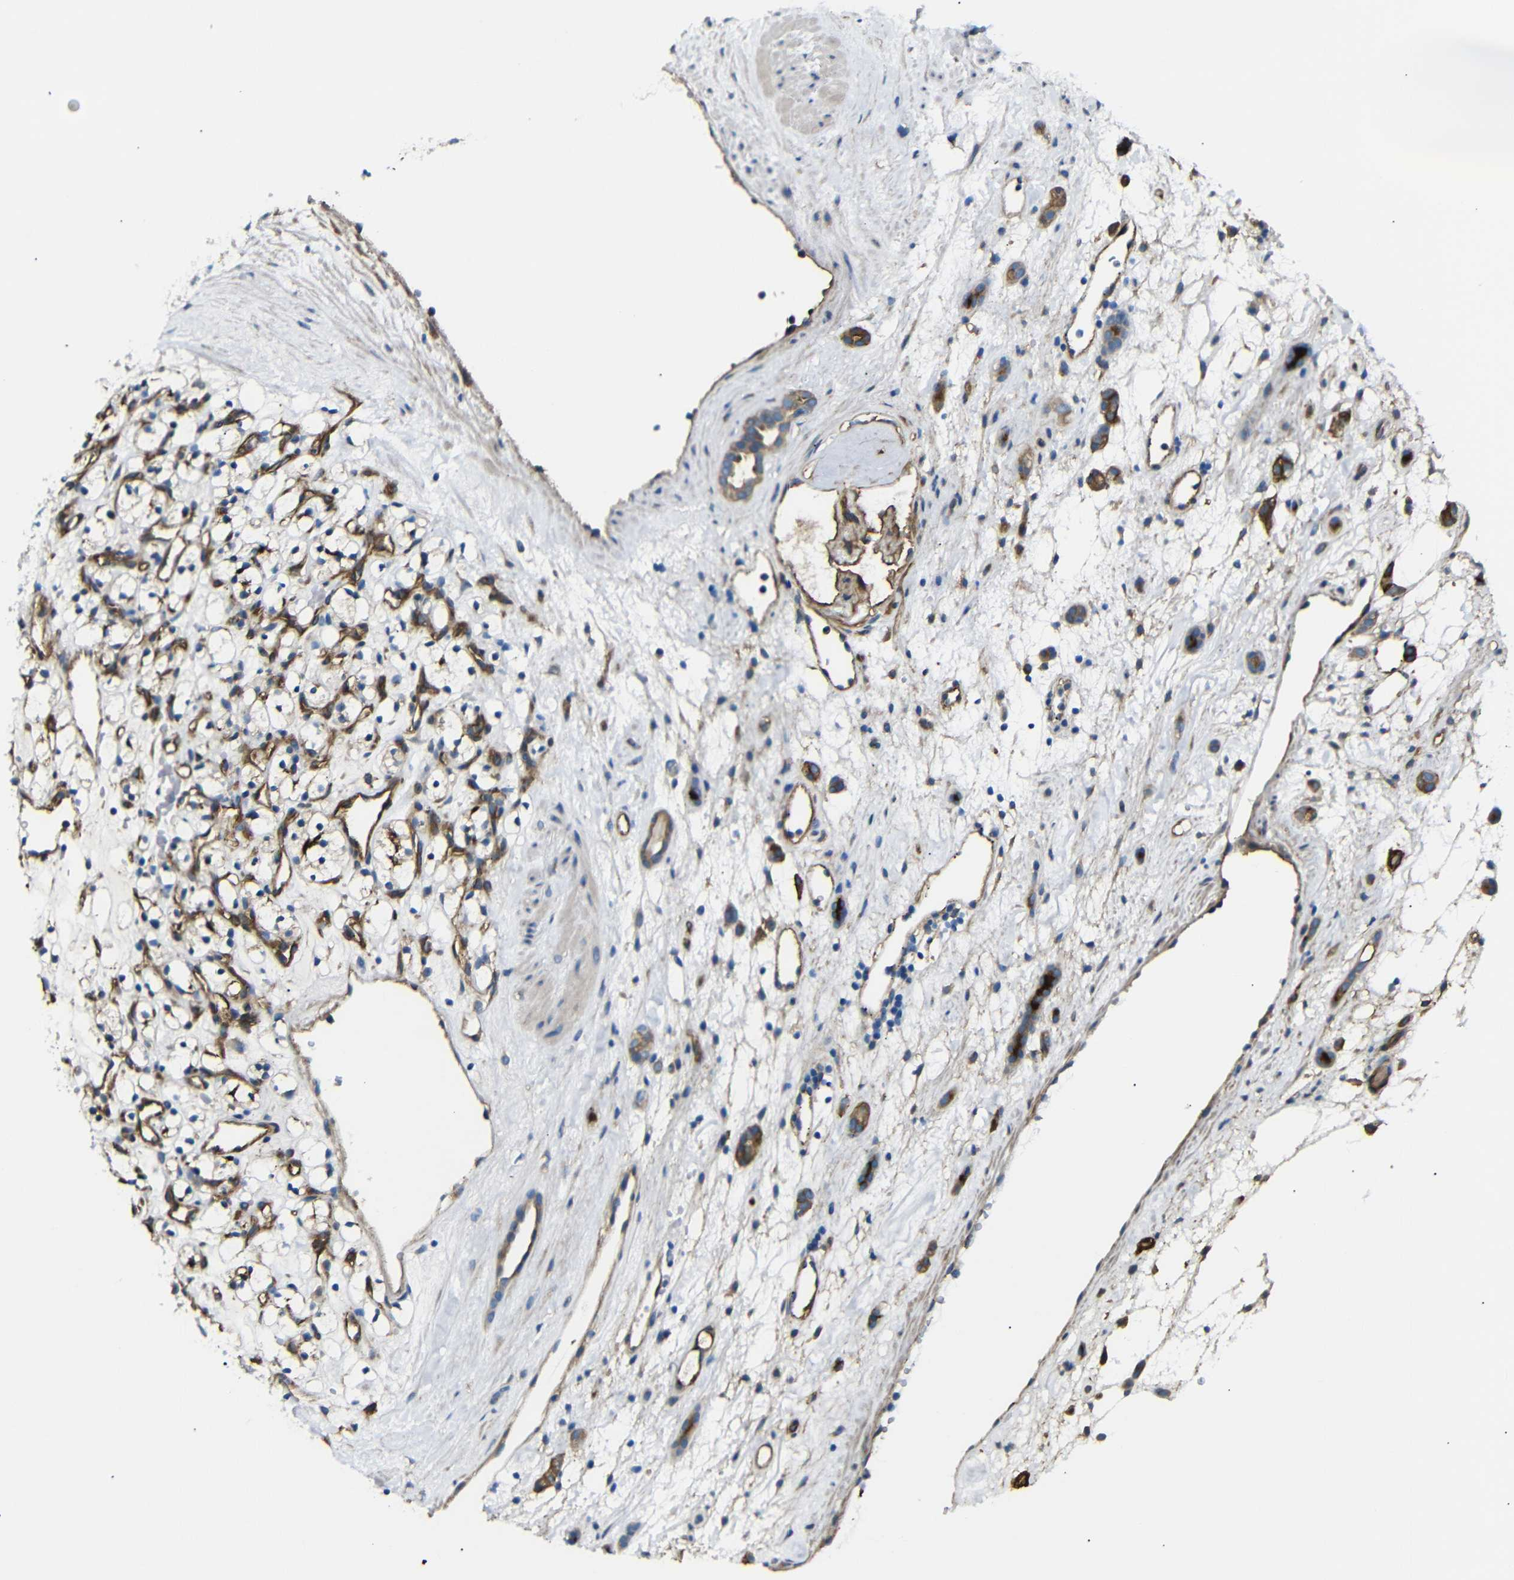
{"staining": {"intensity": "negative", "quantity": "none", "location": "none"}, "tissue": "renal cancer", "cell_type": "Tumor cells", "image_type": "cancer", "snomed": [{"axis": "morphology", "description": "Adenocarcinoma, NOS"}, {"axis": "topography", "description": "Kidney"}], "caption": "Tumor cells are negative for protein expression in human renal adenocarcinoma.", "gene": "MYO1B", "patient": {"sex": "female", "age": 60}}